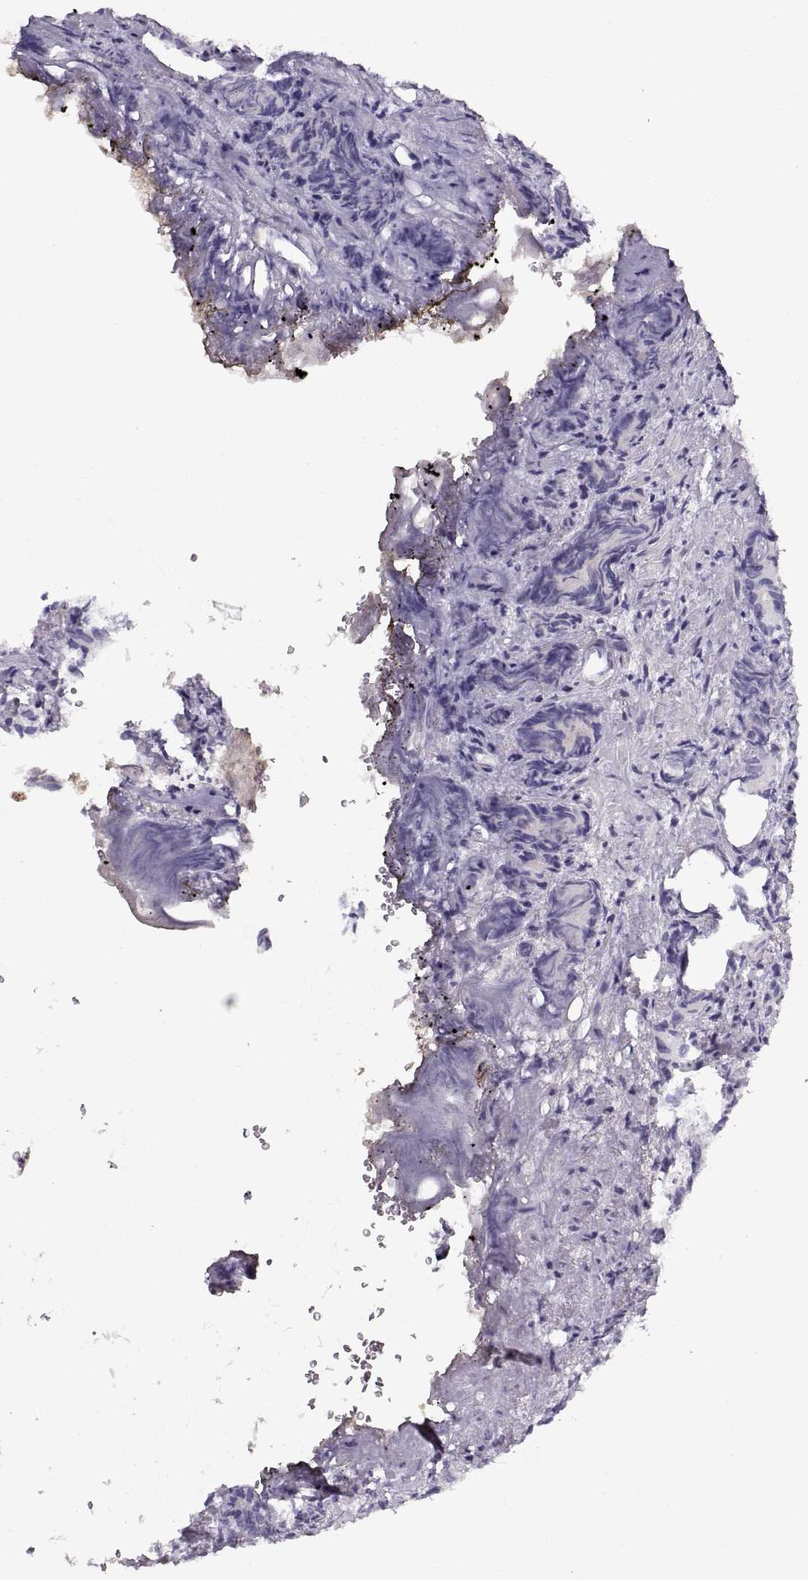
{"staining": {"intensity": "negative", "quantity": "none", "location": "none"}, "tissue": "prostate cancer", "cell_type": "Tumor cells", "image_type": "cancer", "snomed": [{"axis": "morphology", "description": "Adenocarcinoma, High grade"}, {"axis": "topography", "description": "Prostate"}], "caption": "This is a micrograph of immunohistochemistry (IHC) staining of prostate high-grade adenocarcinoma, which shows no staining in tumor cells. (Brightfield microscopy of DAB (3,3'-diaminobenzidine) IHC at high magnification).", "gene": "CRX", "patient": {"sex": "male", "age": 84}}